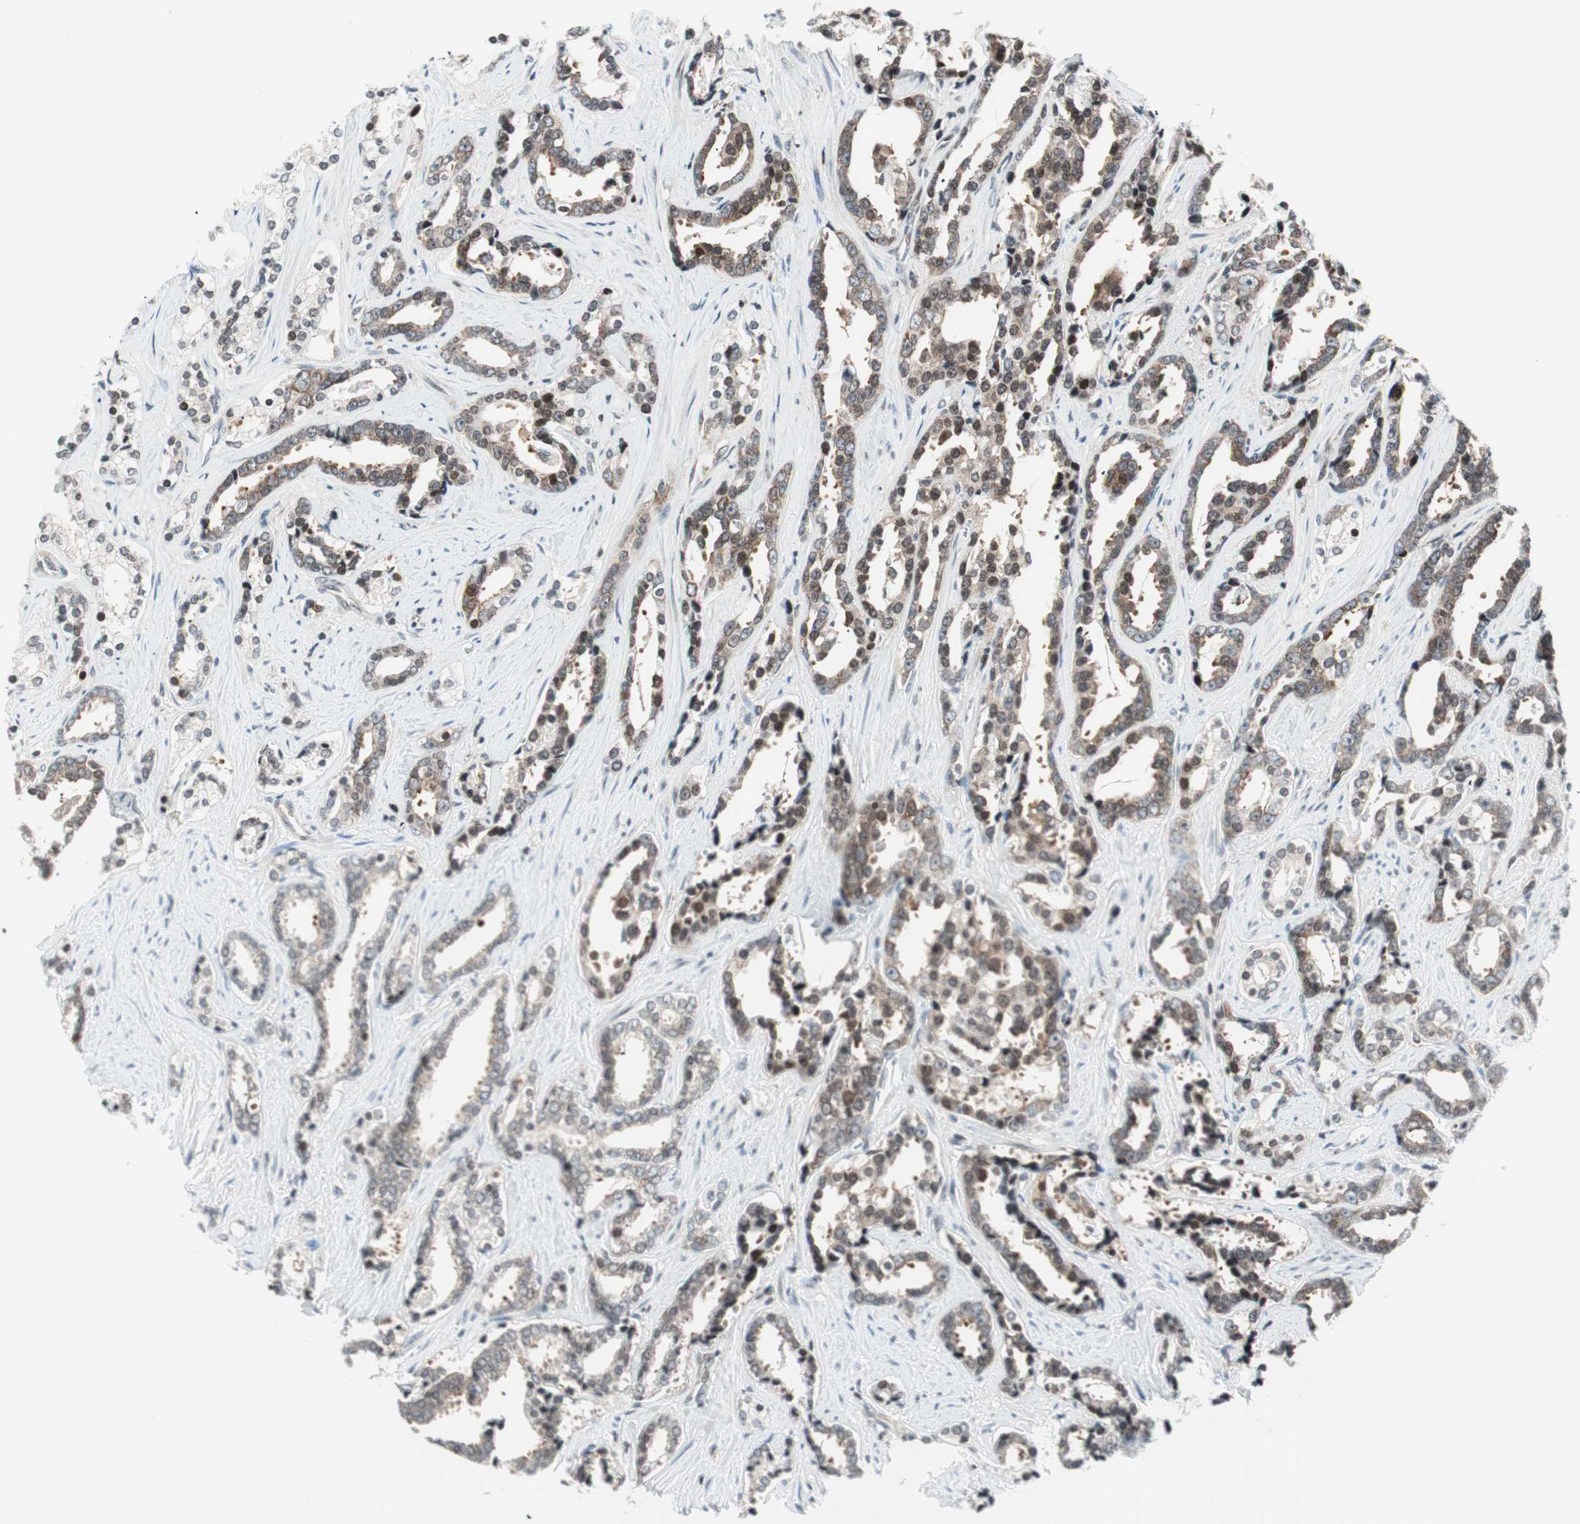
{"staining": {"intensity": "weak", "quantity": "25%-75%", "location": "cytoplasmic/membranous"}, "tissue": "prostate cancer", "cell_type": "Tumor cells", "image_type": "cancer", "snomed": [{"axis": "morphology", "description": "Adenocarcinoma, High grade"}, {"axis": "topography", "description": "Prostate"}], "caption": "An immunohistochemistry (IHC) photomicrograph of neoplastic tissue is shown. Protein staining in brown highlights weak cytoplasmic/membranous positivity in adenocarcinoma (high-grade) (prostate) within tumor cells.", "gene": "TPT1", "patient": {"sex": "male", "age": 67}}